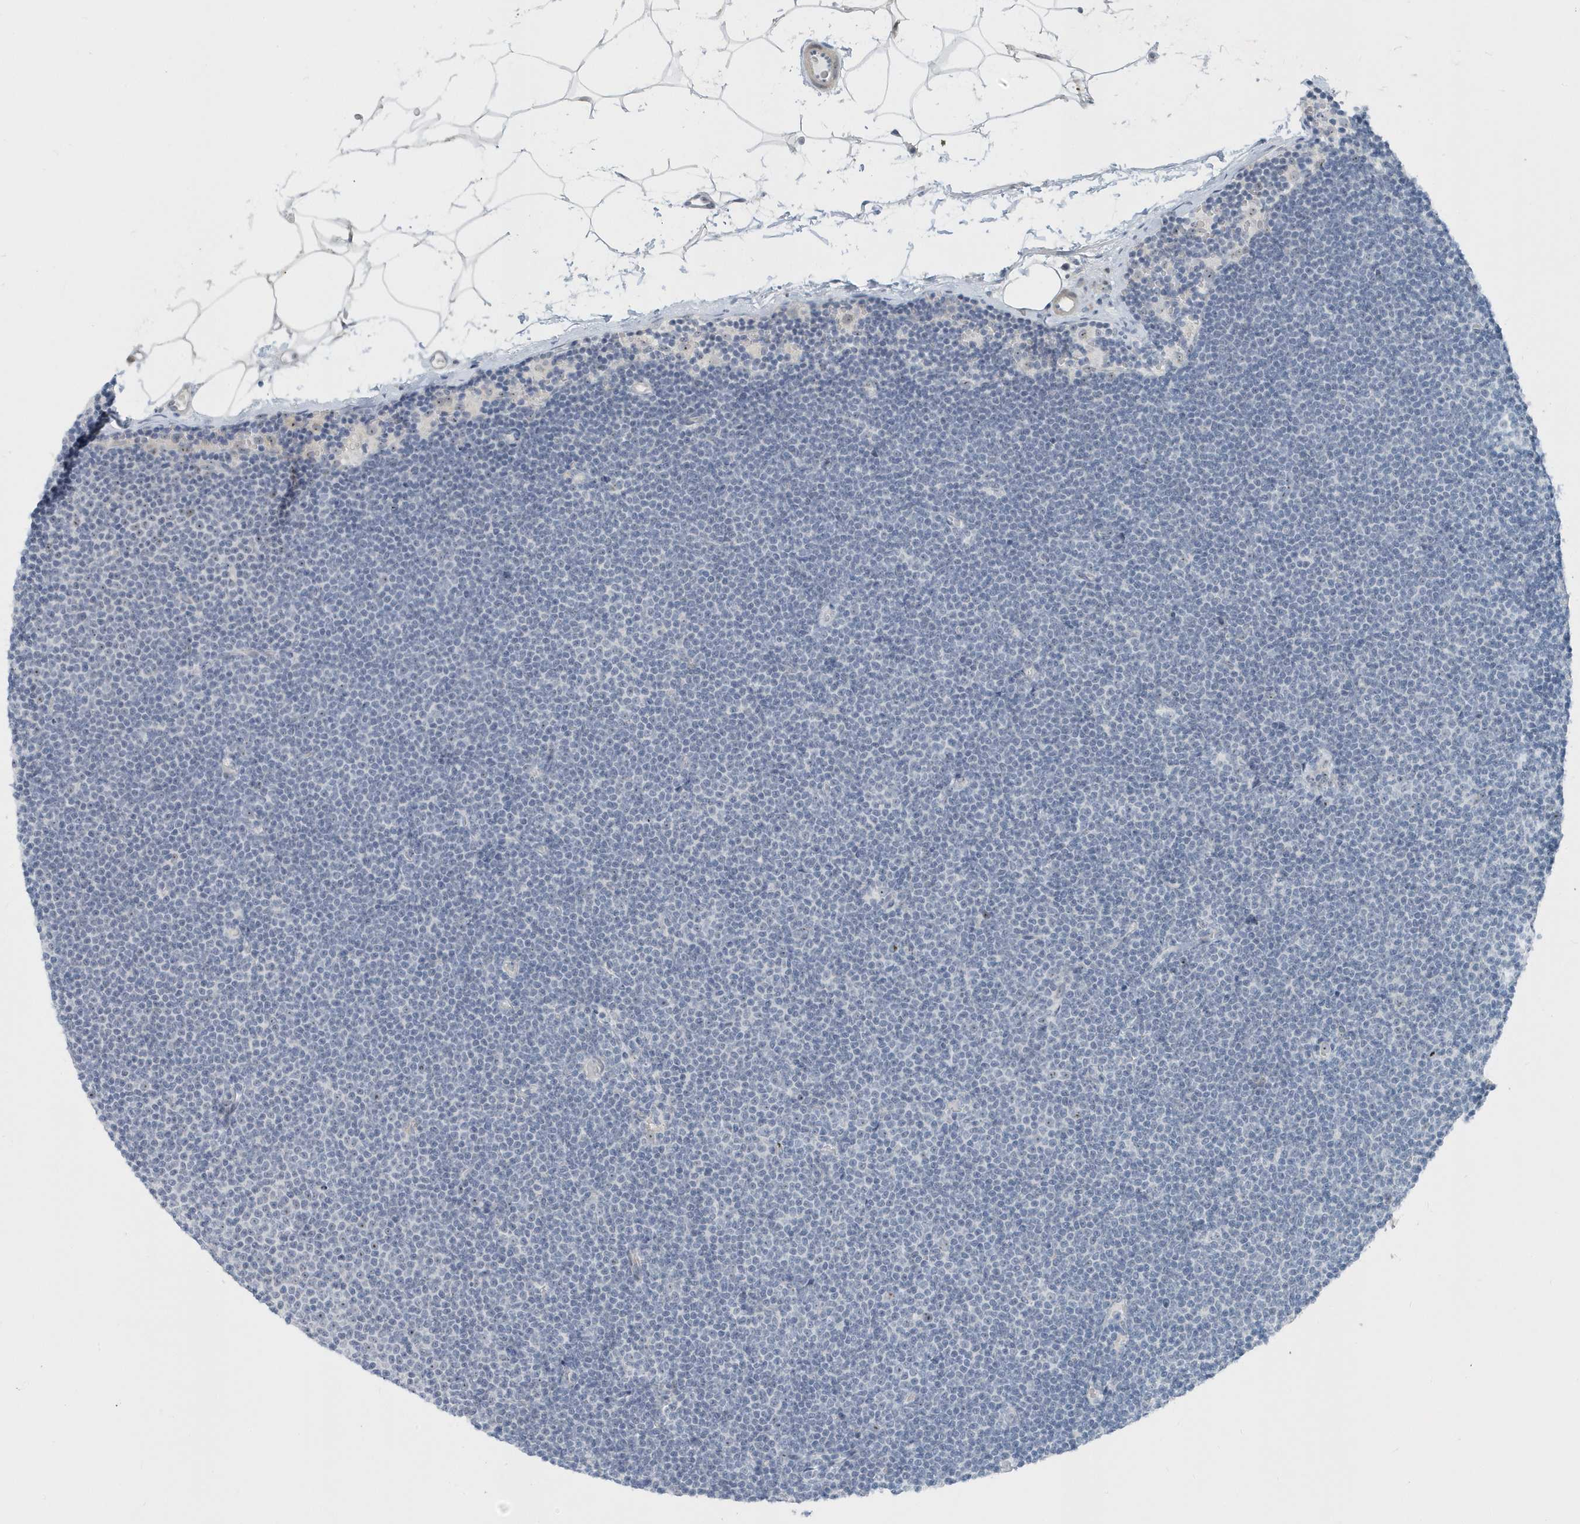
{"staining": {"intensity": "negative", "quantity": "none", "location": "none"}, "tissue": "lymphoma", "cell_type": "Tumor cells", "image_type": "cancer", "snomed": [{"axis": "morphology", "description": "Malignant lymphoma, non-Hodgkin's type, Low grade"}, {"axis": "topography", "description": "Lymph node"}], "caption": "The photomicrograph demonstrates no significant expression in tumor cells of malignant lymphoma, non-Hodgkin's type (low-grade). (Brightfield microscopy of DAB immunohistochemistry (IHC) at high magnification).", "gene": "RPF2", "patient": {"sex": "female", "age": 53}}